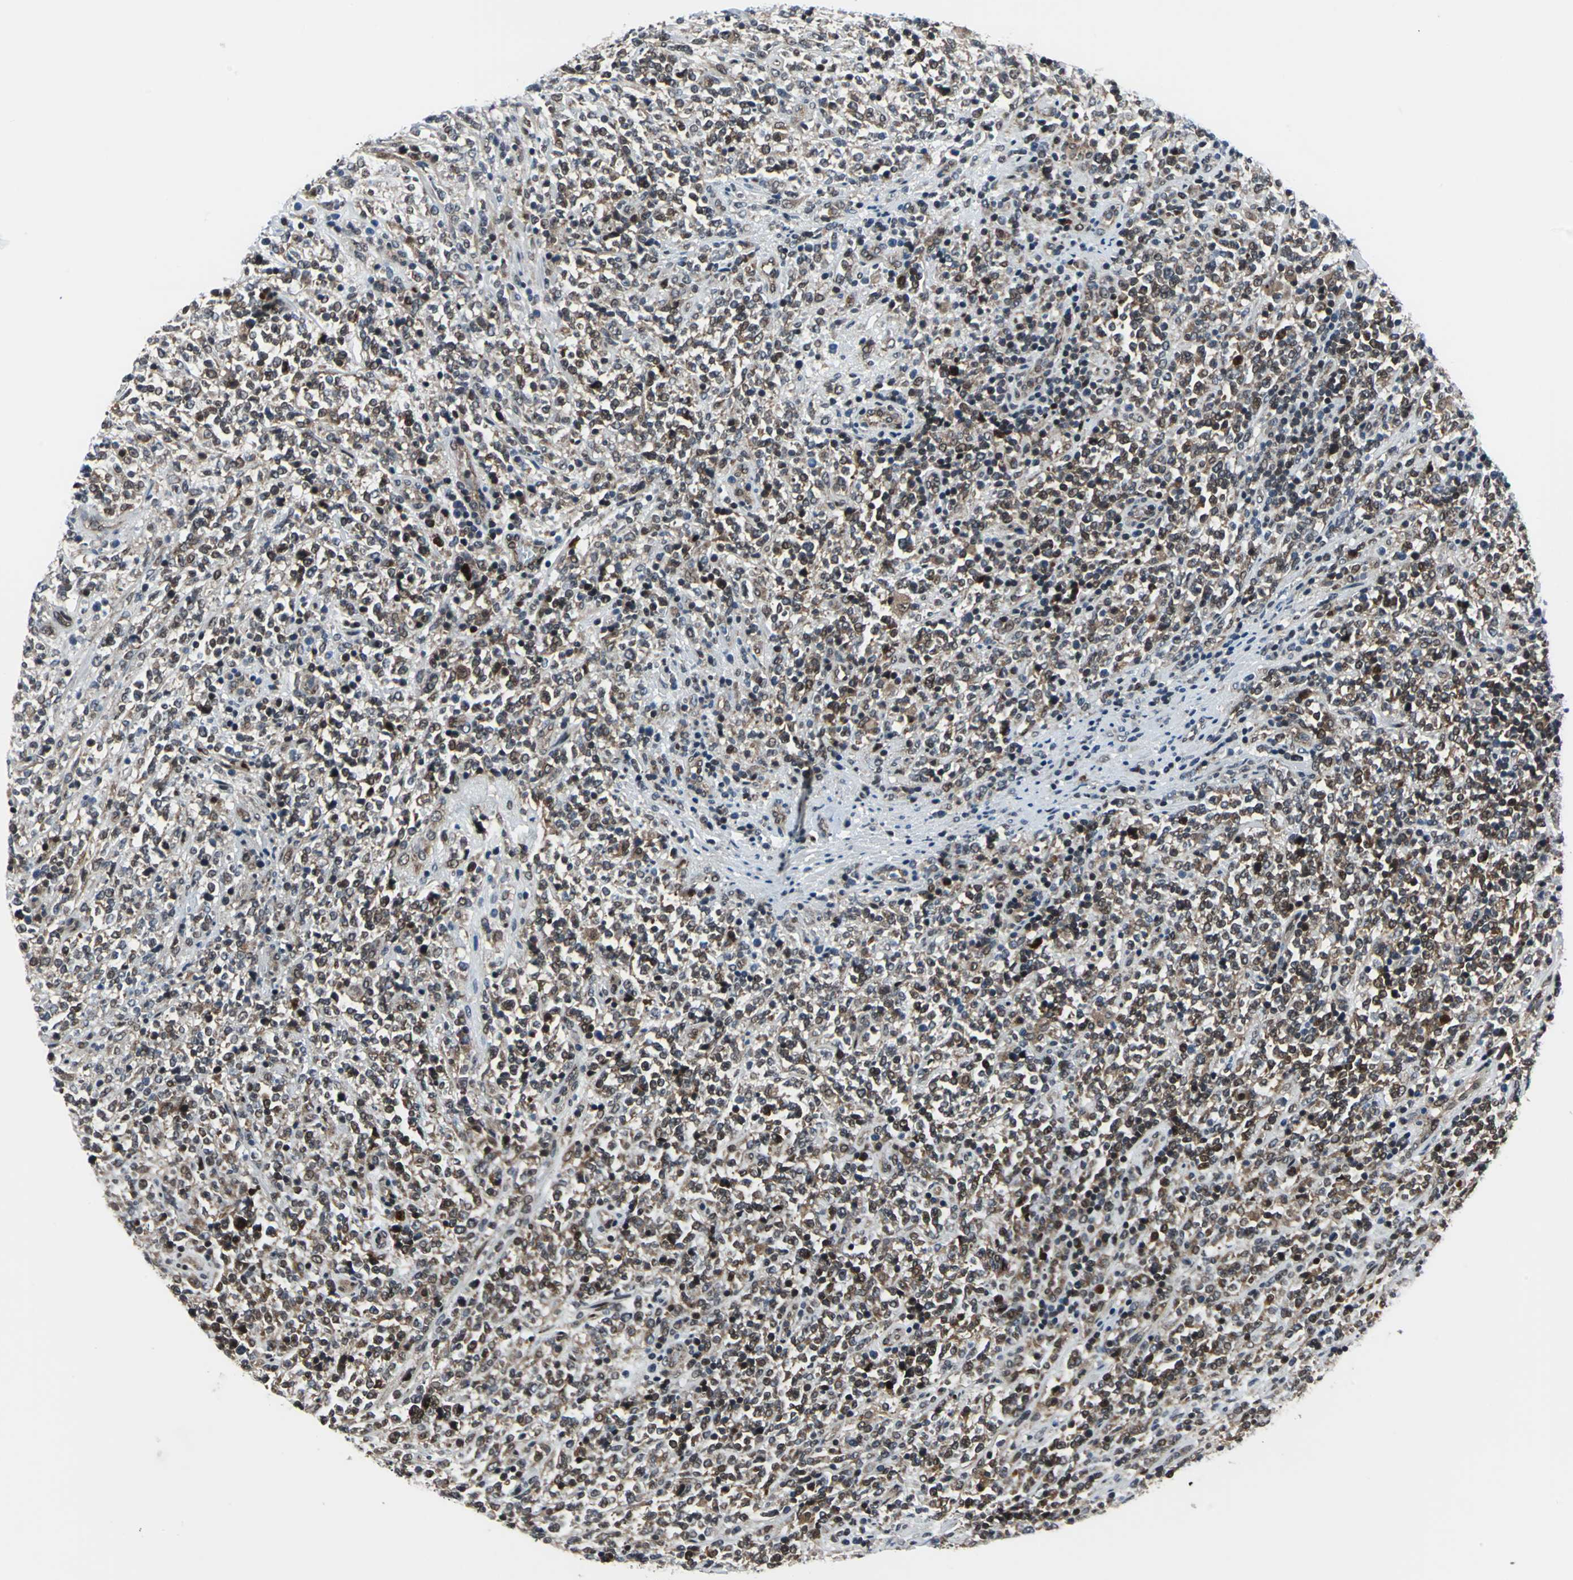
{"staining": {"intensity": "moderate", "quantity": "25%-75%", "location": "cytoplasmic/membranous,nuclear"}, "tissue": "lymphoma", "cell_type": "Tumor cells", "image_type": "cancer", "snomed": [{"axis": "morphology", "description": "Malignant lymphoma, non-Hodgkin's type, High grade"}, {"axis": "topography", "description": "Soft tissue"}], "caption": "Tumor cells reveal medium levels of moderate cytoplasmic/membranous and nuclear staining in about 25%-75% of cells in human lymphoma.", "gene": "POLR3K", "patient": {"sex": "male", "age": 18}}